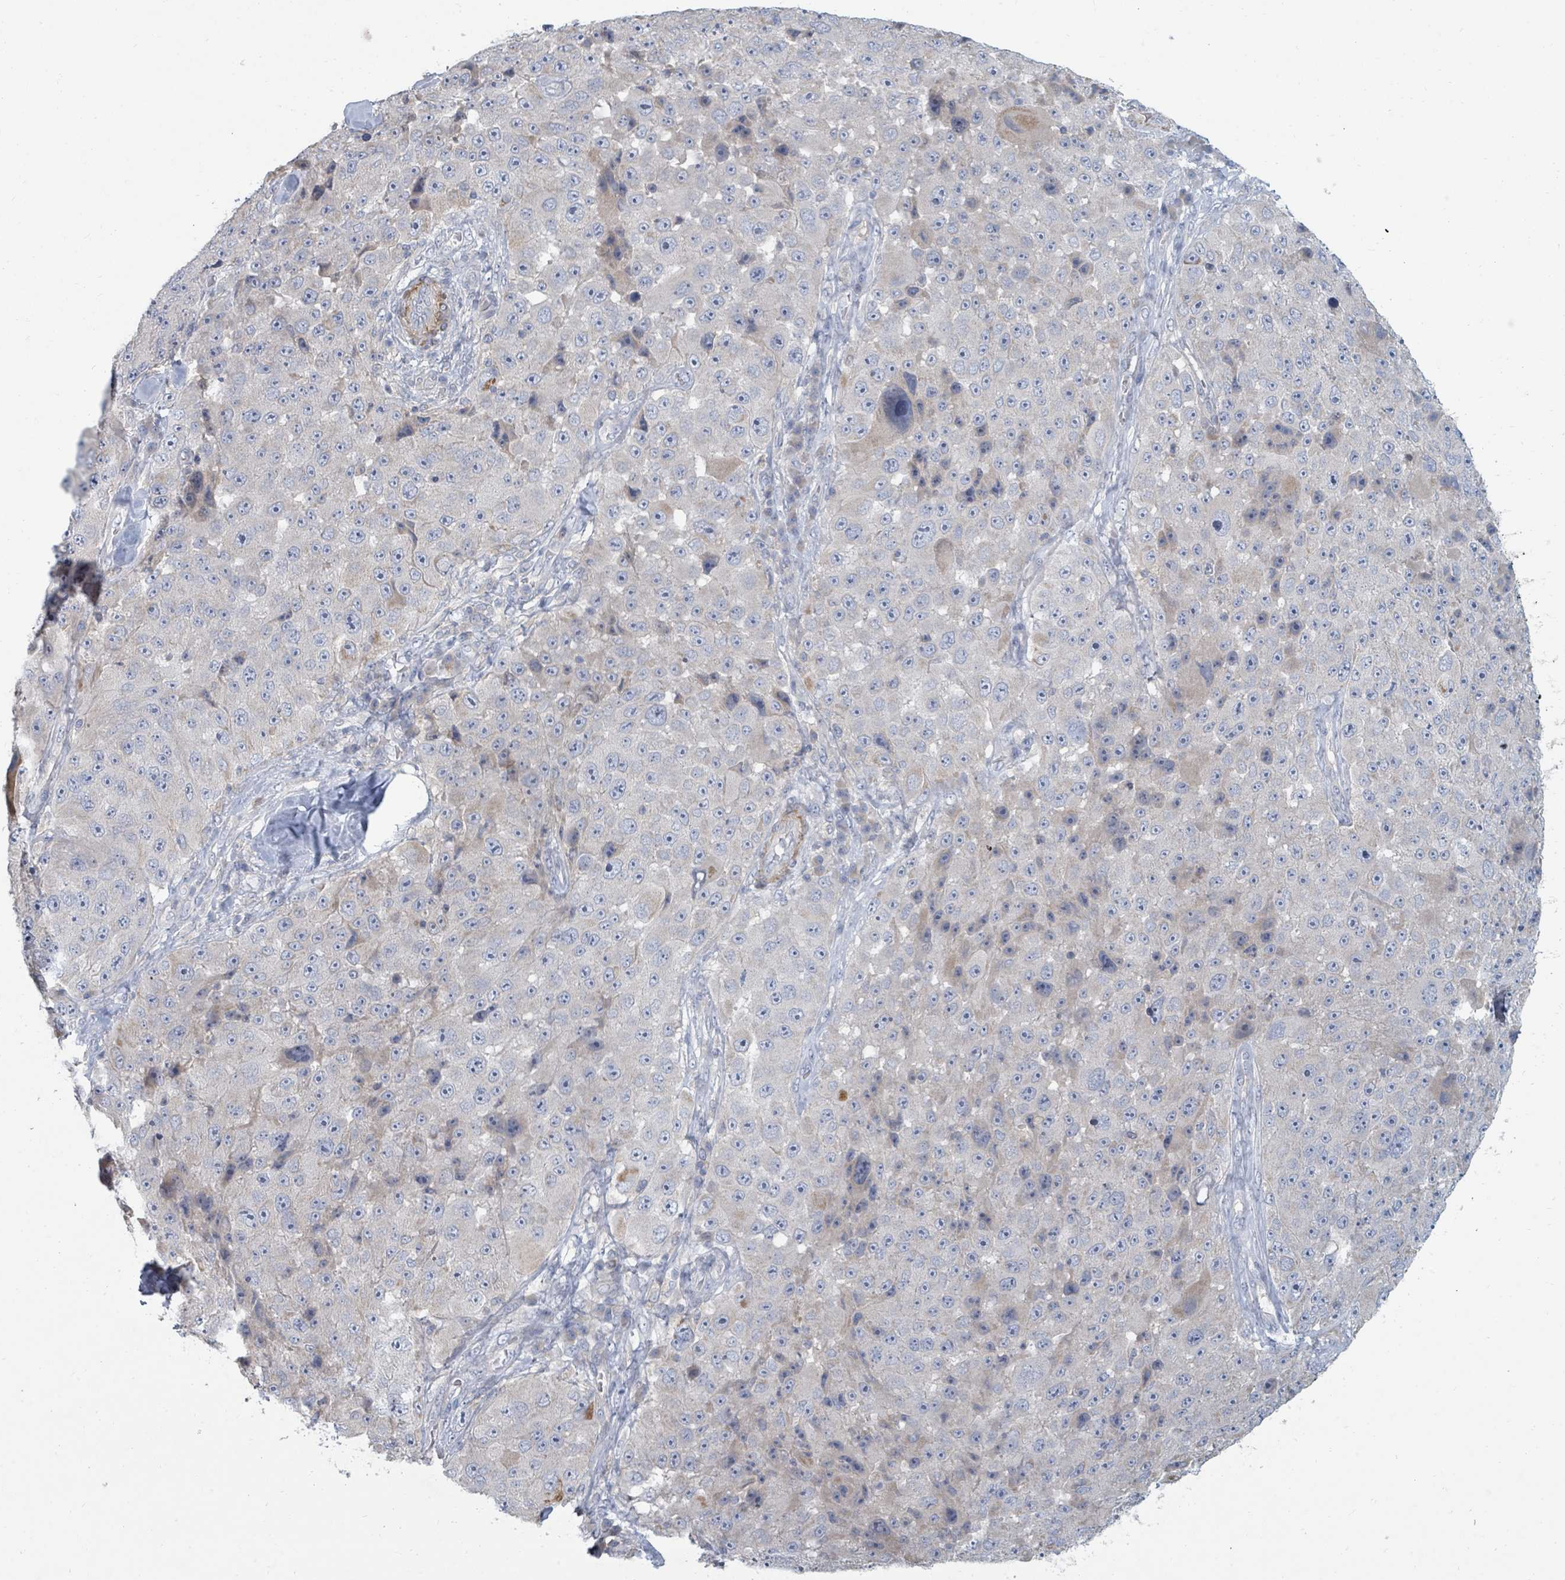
{"staining": {"intensity": "weak", "quantity": "<25%", "location": "cytoplasmic/membranous"}, "tissue": "melanoma", "cell_type": "Tumor cells", "image_type": "cancer", "snomed": [{"axis": "morphology", "description": "Malignant melanoma, Metastatic site"}, {"axis": "topography", "description": "Lymph node"}], "caption": "Tumor cells show no significant staining in melanoma.", "gene": "ARGFX", "patient": {"sex": "male", "age": 62}}